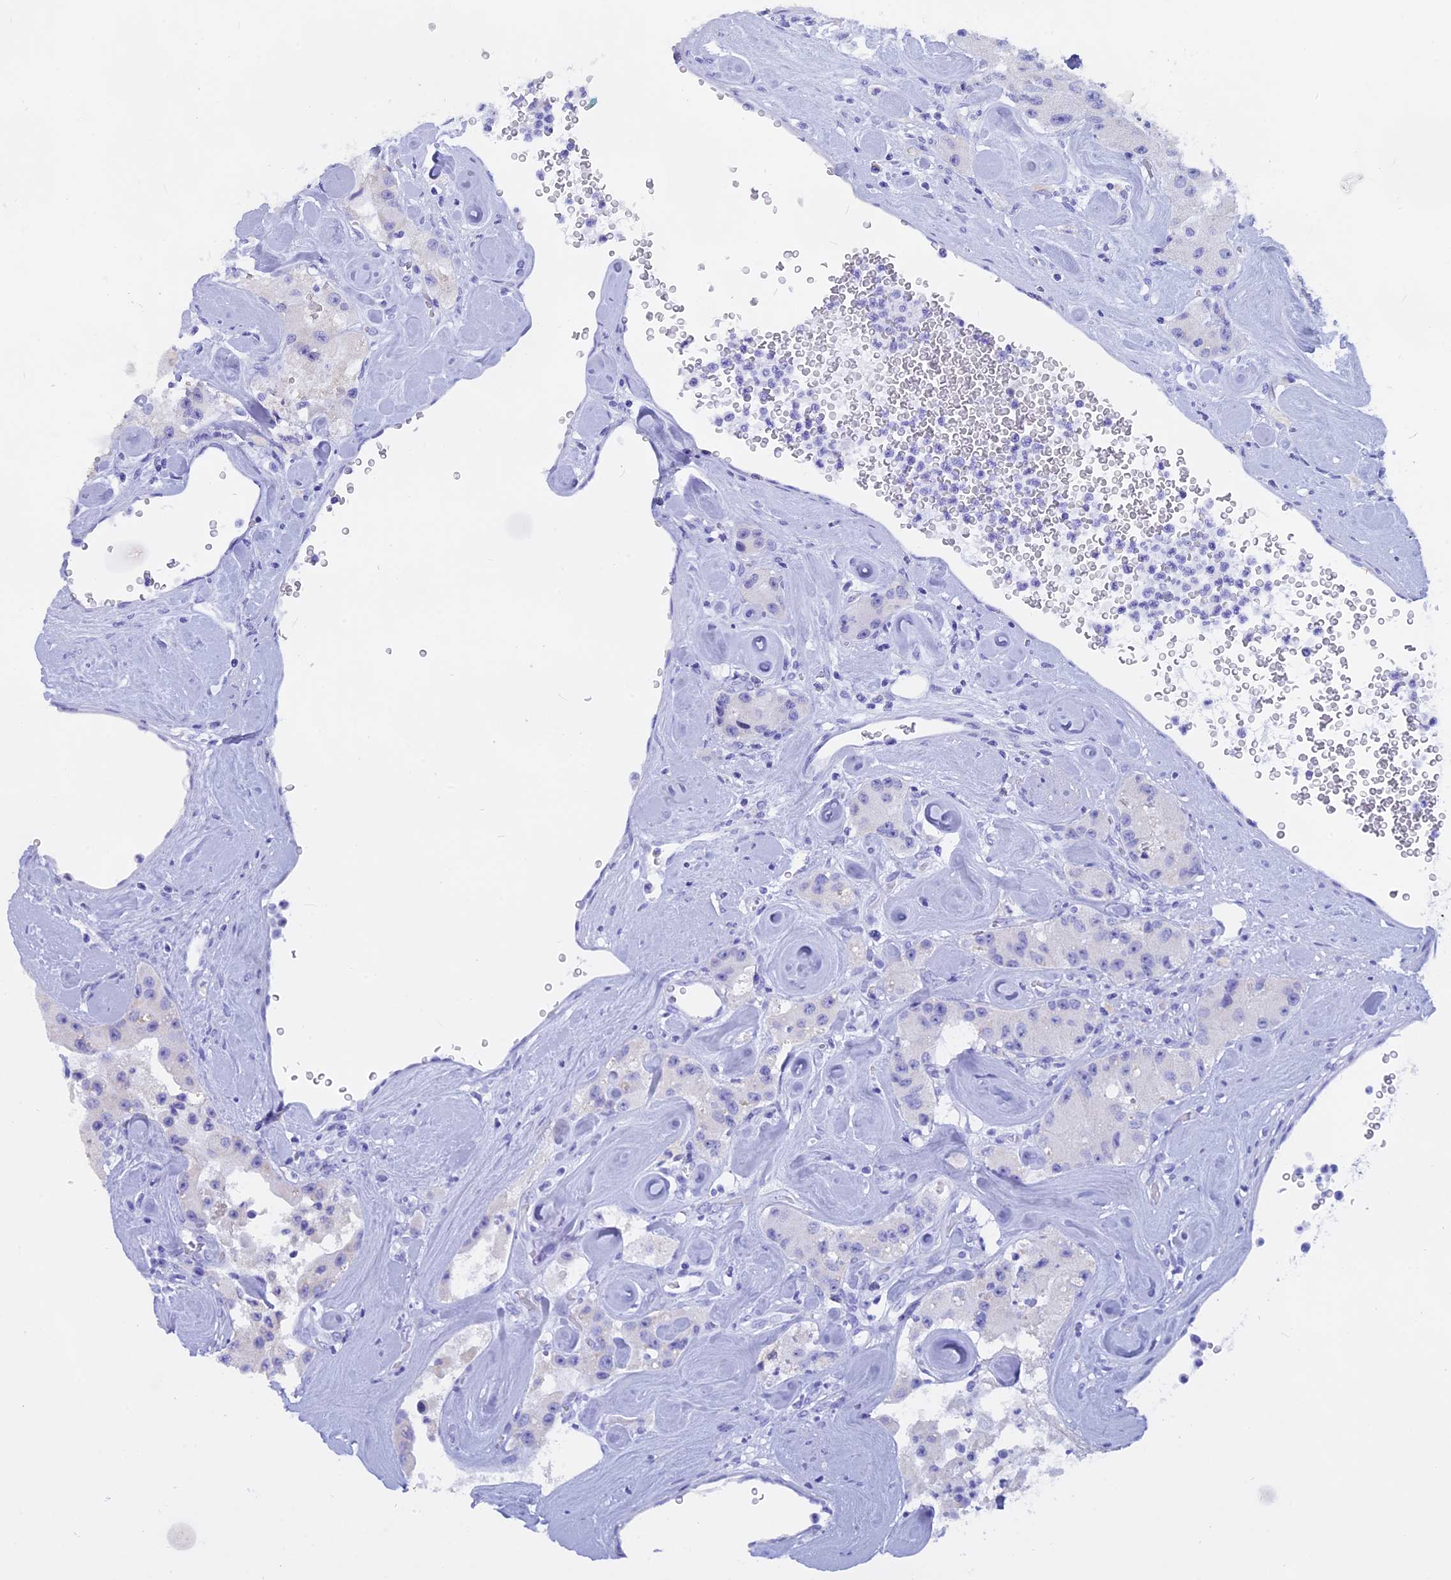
{"staining": {"intensity": "negative", "quantity": "none", "location": "none"}, "tissue": "carcinoid", "cell_type": "Tumor cells", "image_type": "cancer", "snomed": [{"axis": "morphology", "description": "Carcinoid, malignant, NOS"}, {"axis": "topography", "description": "Pancreas"}], "caption": "Histopathology image shows no significant protein staining in tumor cells of carcinoid. (DAB immunohistochemistry (IHC) with hematoxylin counter stain).", "gene": "ISCA1", "patient": {"sex": "male", "age": 41}}